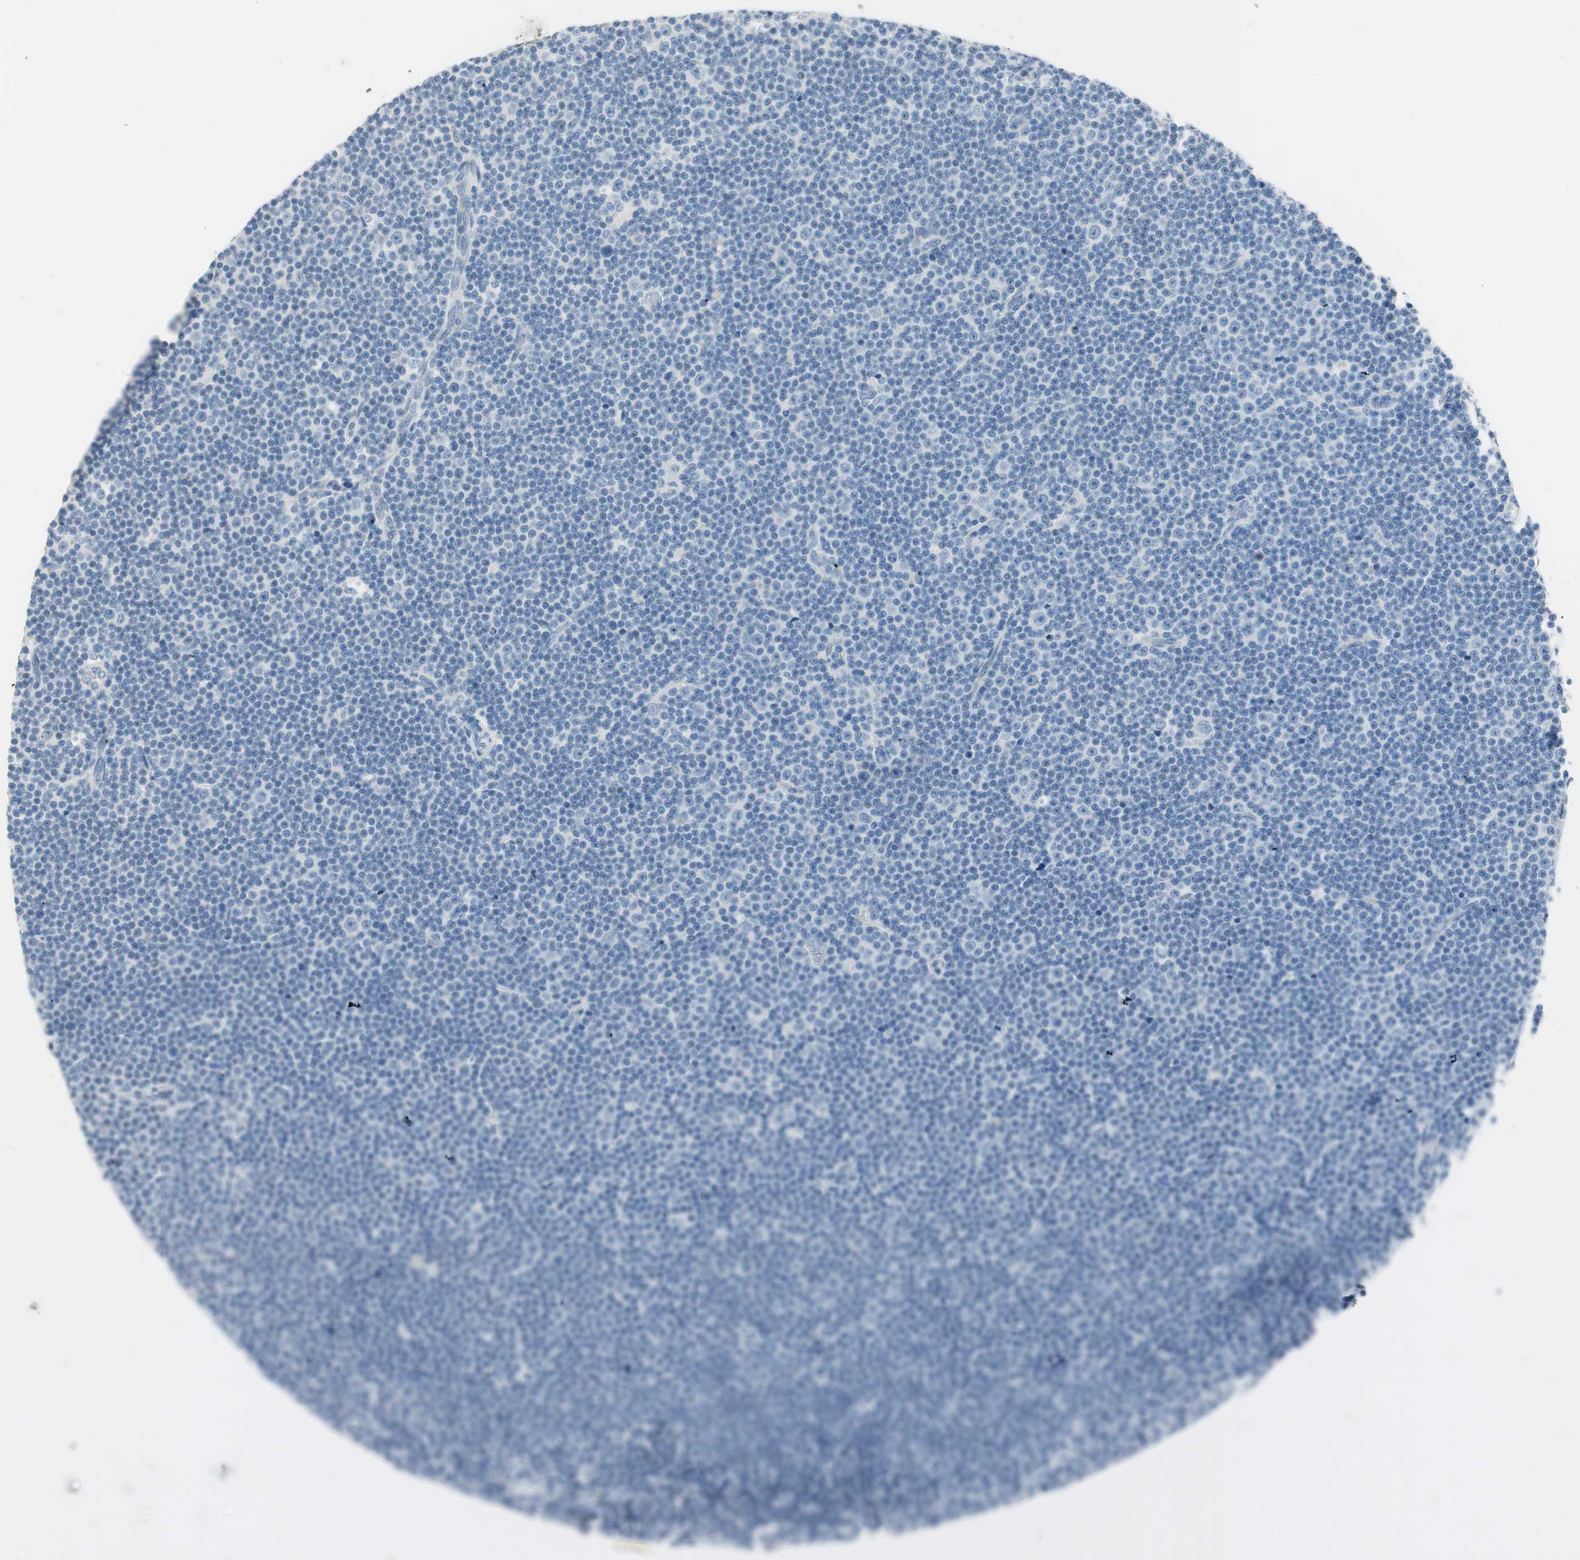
{"staining": {"intensity": "negative", "quantity": "none", "location": "none"}, "tissue": "lymphoma", "cell_type": "Tumor cells", "image_type": "cancer", "snomed": [{"axis": "morphology", "description": "Malignant lymphoma, non-Hodgkin's type, Low grade"}, {"axis": "topography", "description": "Lymph node"}], "caption": "Tumor cells show no significant expression in low-grade malignant lymphoma, non-Hodgkin's type.", "gene": "GNAO1", "patient": {"sex": "female", "age": 67}}